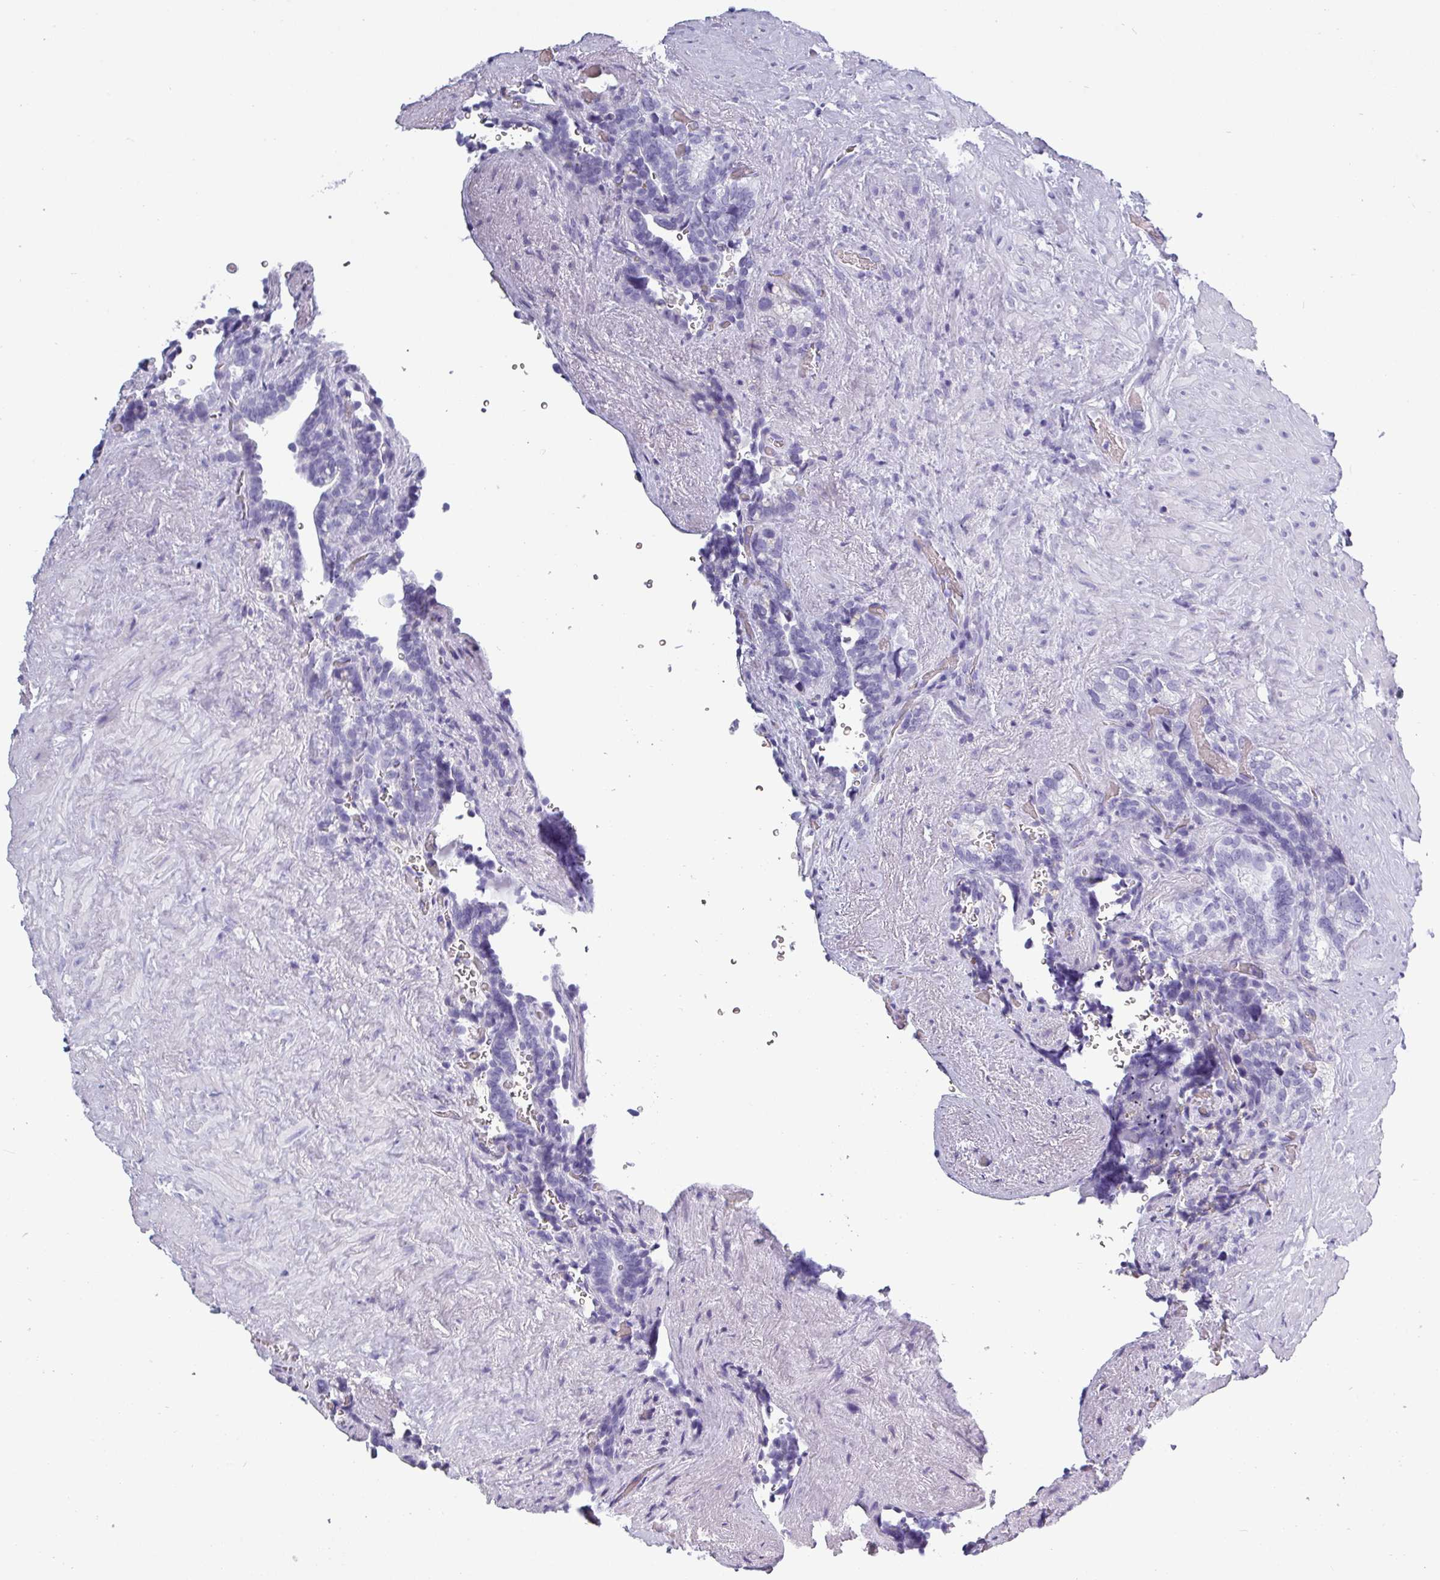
{"staining": {"intensity": "negative", "quantity": "none", "location": "none"}, "tissue": "seminal vesicle", "cell_type": "Glandular cells", "image_type": "normal", "snomed": [{"axis": "morphology", "description": "Normal tissue, NOS"}, {"axis": "topography", "description": "Seminal veicle"}], "caption": "High power microscopy histopathology image of an immunohistochemistry (IHC) photomicrograph of normal seminal vesicle, revealing no significant staining in glandular cells.", "gene": "CRYBB2", "patient": {"sex": "male", "age": 62}}